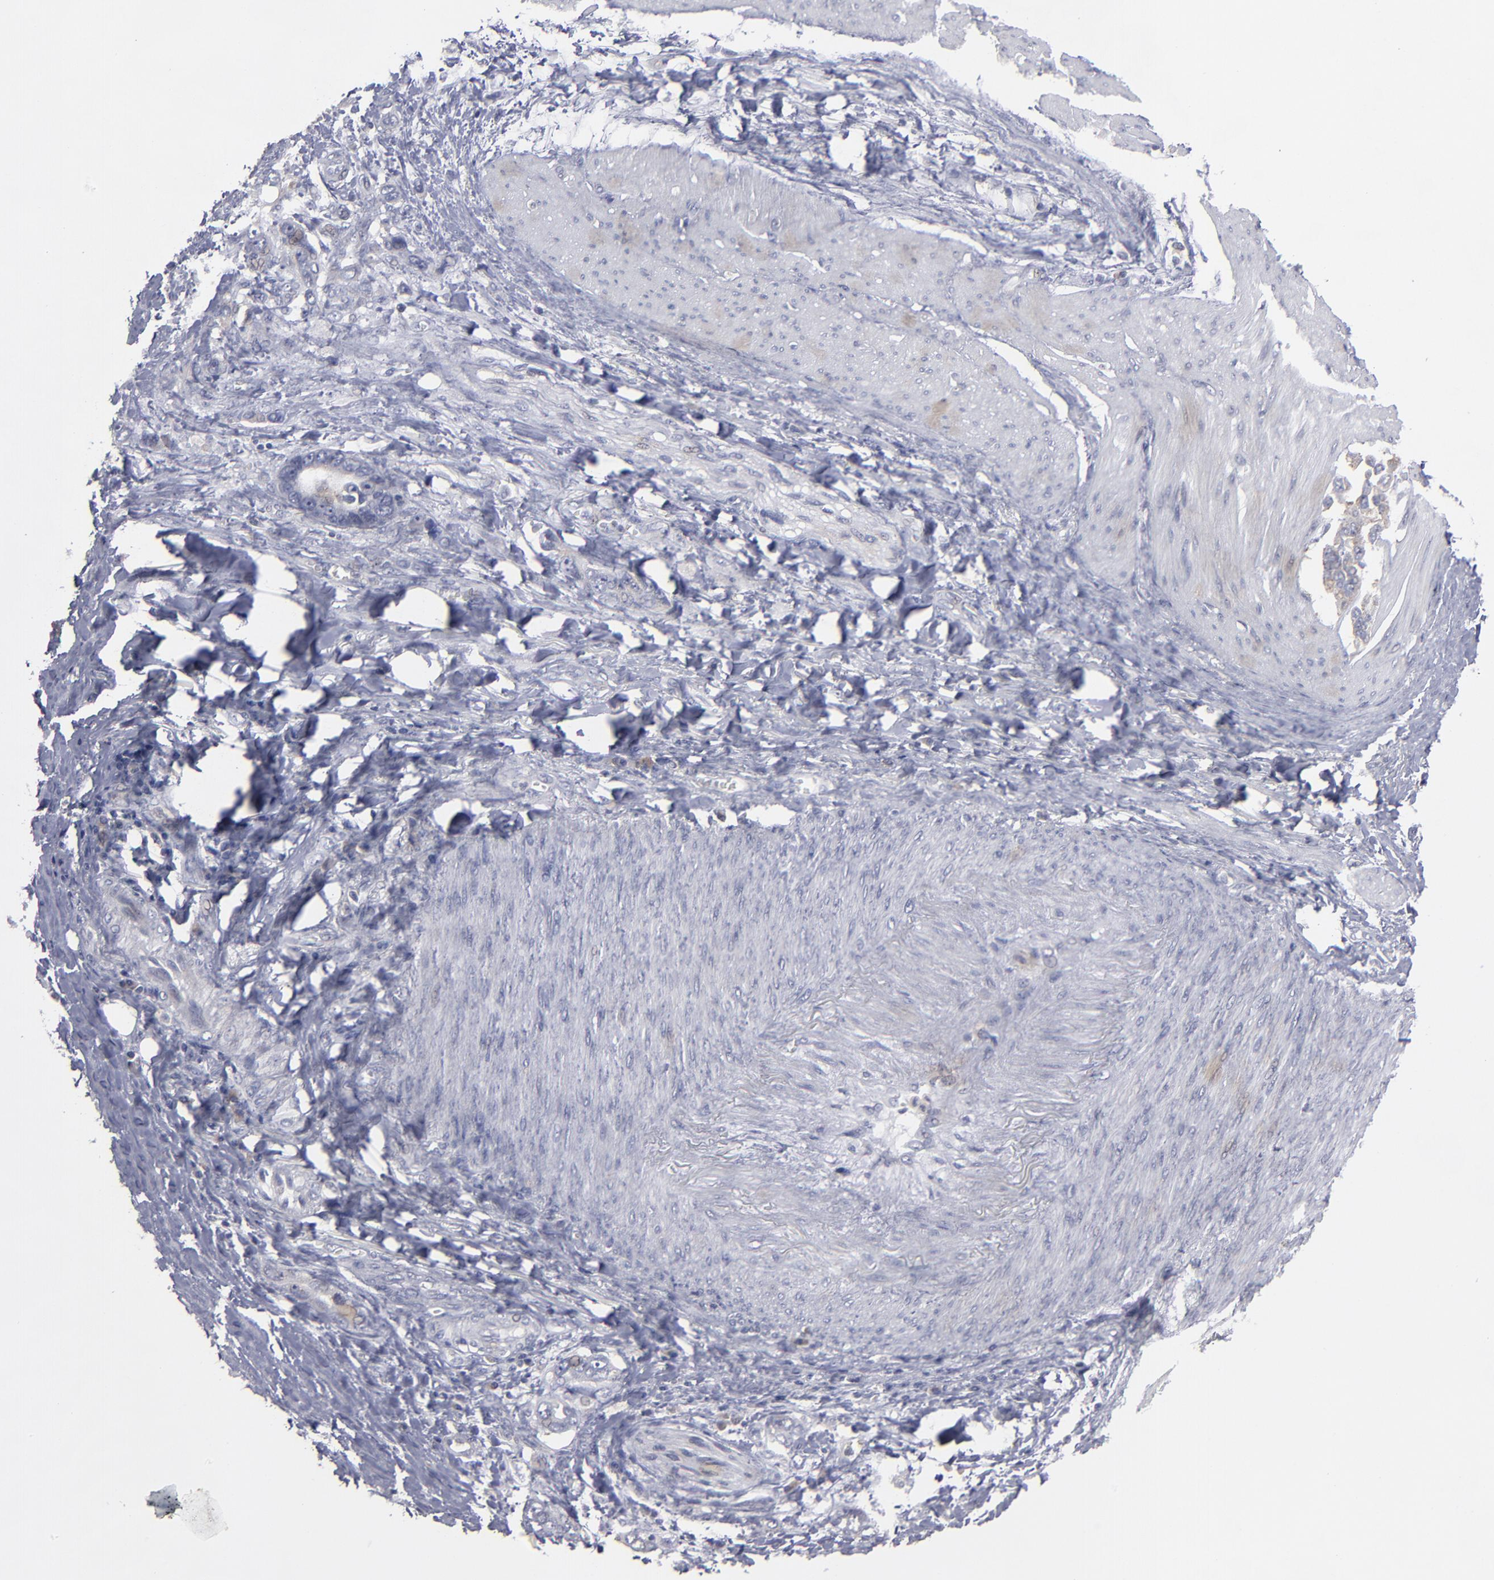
{"staining": {"intensity": "negative", "quantity": "none", "location": "none"}, "tissue": "stomach cancer", "cell_type": "Tumor cells", "image_type": "cancer", "snomed": [{"axis": "morphology", "description": "Adenocarcinoma, NOS"}, {"axis": "topography", "description": "Stomach"}], "caption": "DAB (3,3'-diaminobenzidine) immunohistochemical staining of adenocarcinoma (stomach) demonstrates no significant expression in tumor cells. (DAB (3,3'-diaminobenzidine) IHC, high magnification).", "gene": "CEP97", "patient": {"sex": "male", "age": 78}}